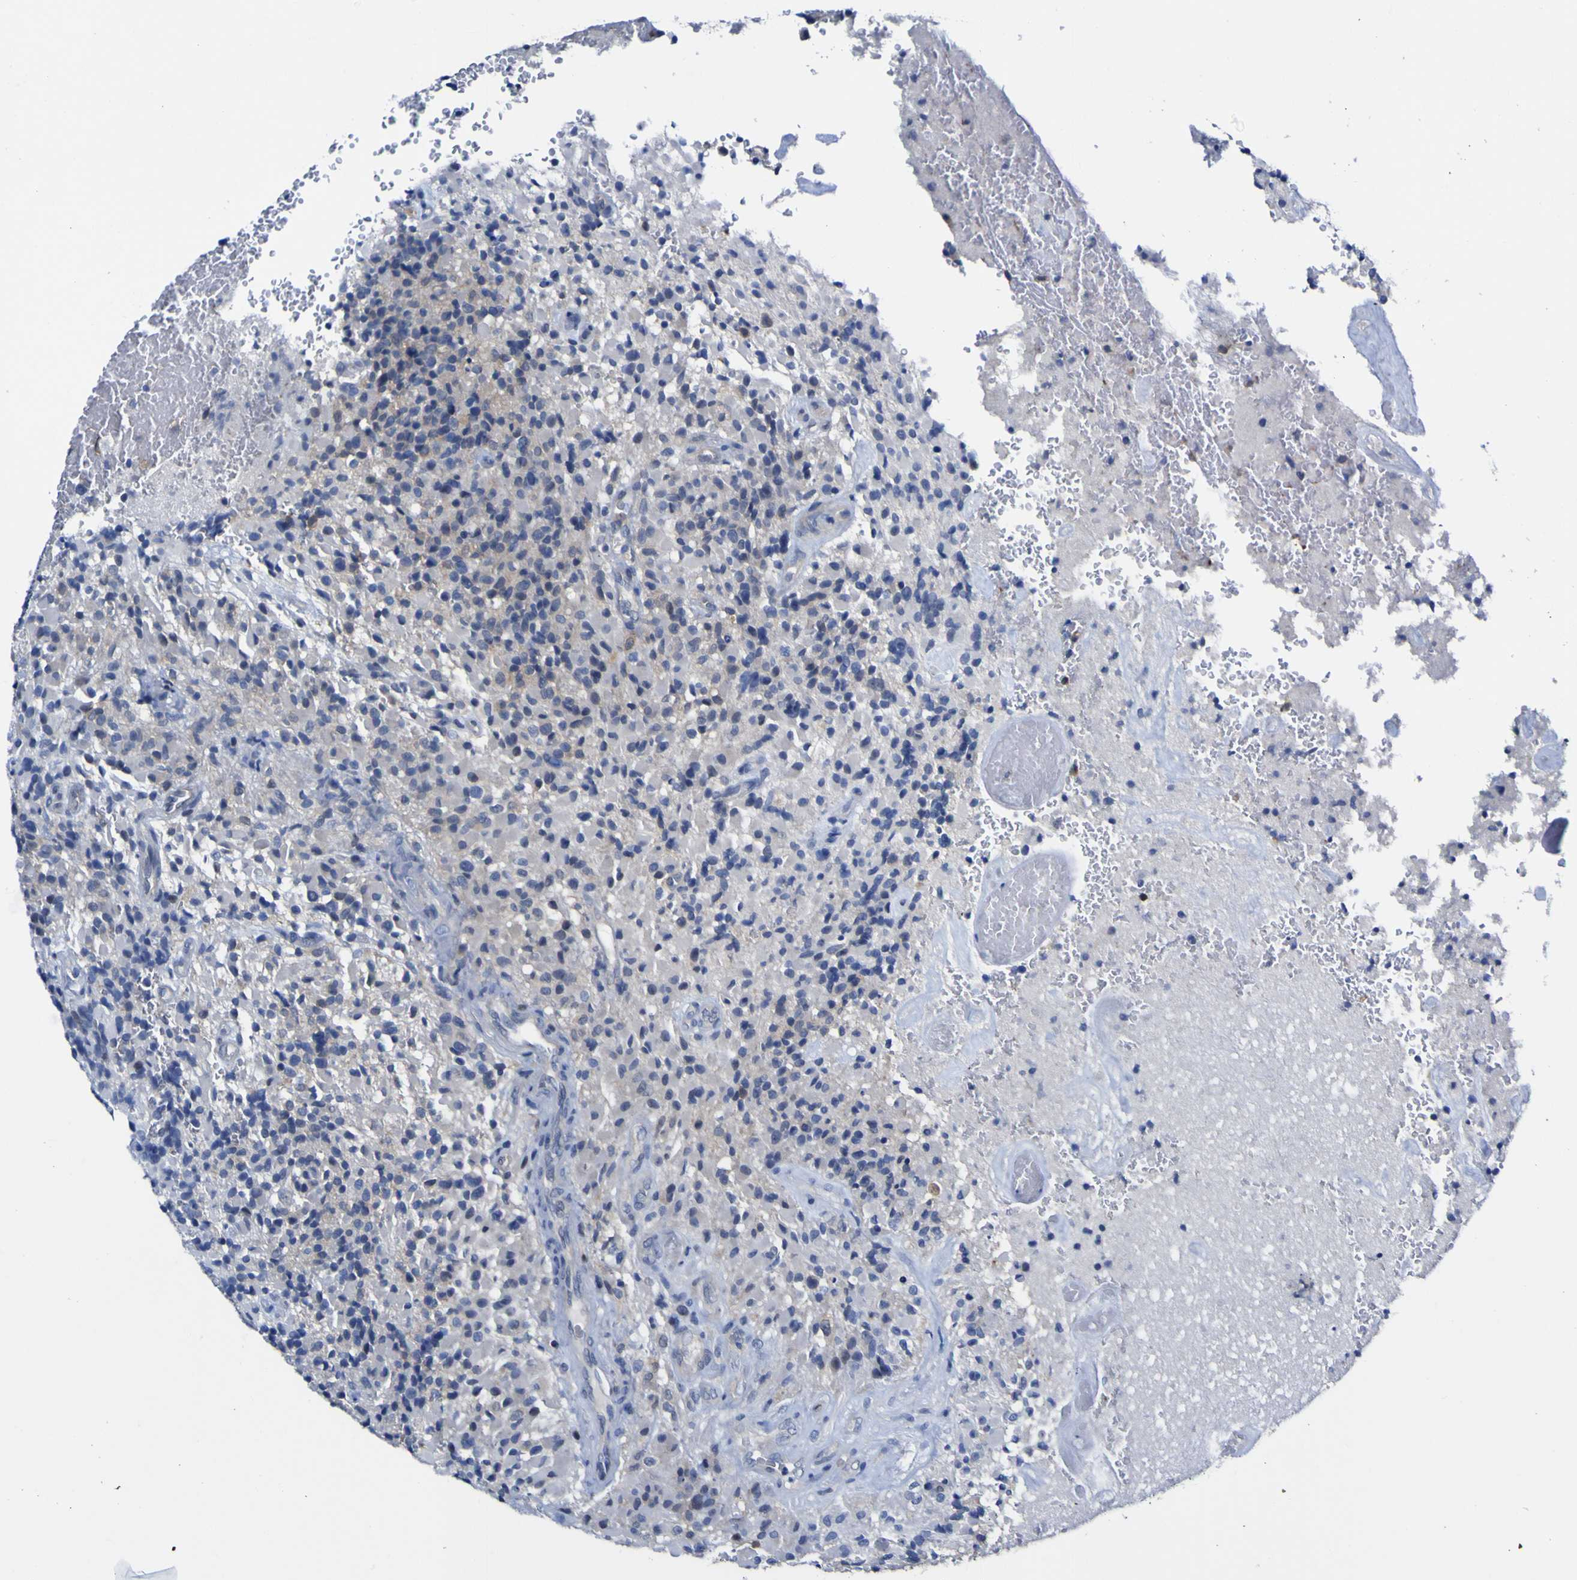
{"staining": {"intensity": "weak", "quantity": "<25%", "location": "cytoplasmic/membranous"}, "tissue": "glioma", "cell_type": "Tumor cells", "image_type": "cancer", "snomed": [{"axis": "morphology", "description": "Glioma, malignant, High grade"}, {"axis": "topography", "description": "Brain"}], "caption": "This is an IHC histopathology image of human high-grade glioma (malignant). There is no positivity in tumor cells.", "gene": "CASP6", "patient": {"sex": "male", "age": 71}}